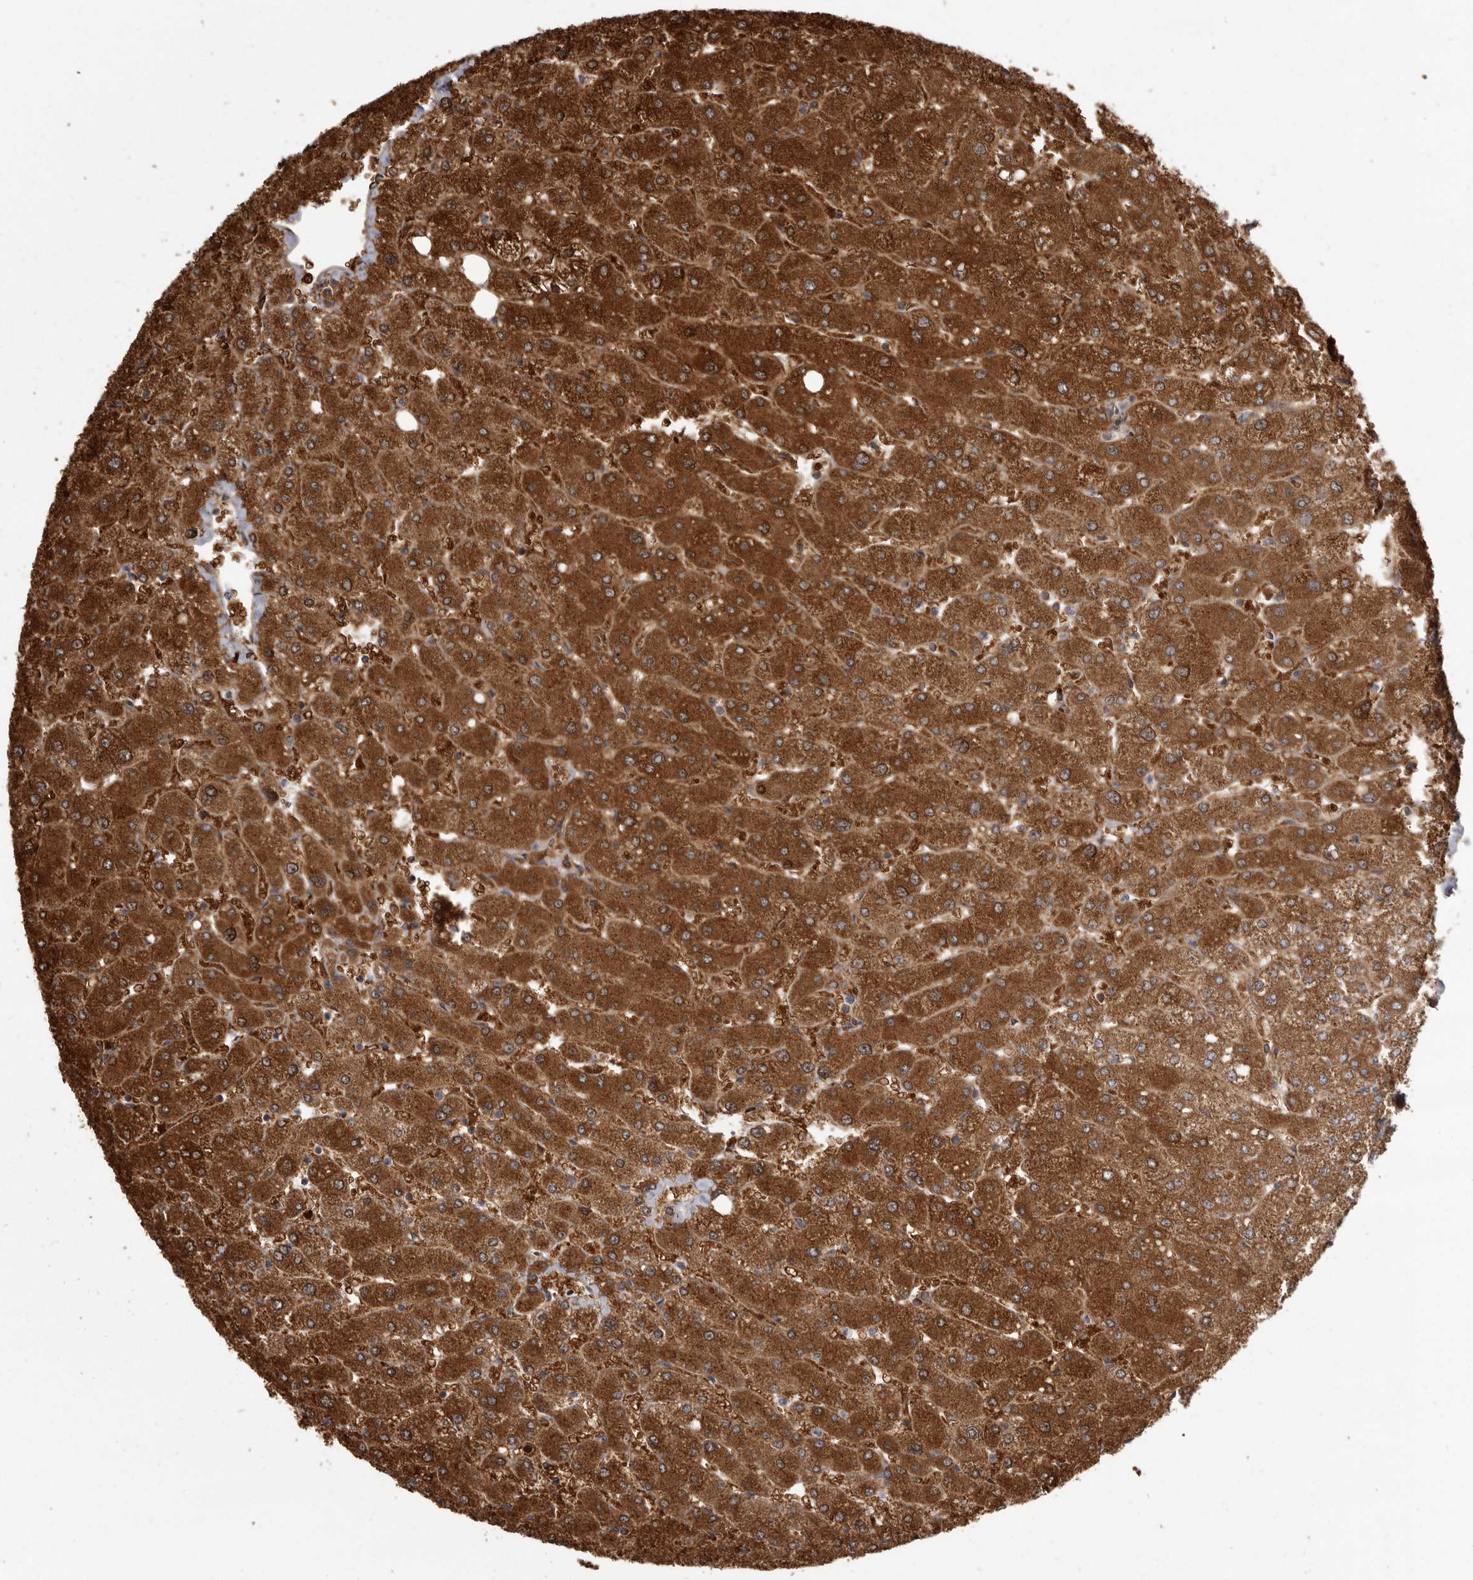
{"staining": {"intensity": "moderate", "quantity": ">75%", "location": "cytoplasmic/membranous"}, "tissue": "liver", "cell_type": "Cholangiocytes", "image_type": "normal", "snomed": [{"axis": "morphology", "description": "Normal tissue, NOS"}, {"axis": "topography", "description": "Liver"}], "caption": "Brown immunohistochemical staining in normal human liver shows moderate cytoplasmic/membranous expression in about >75% of cholangiocytes.", "gene": "CDK5RAP3", "patient": {"sex": "male", "age": 55}}